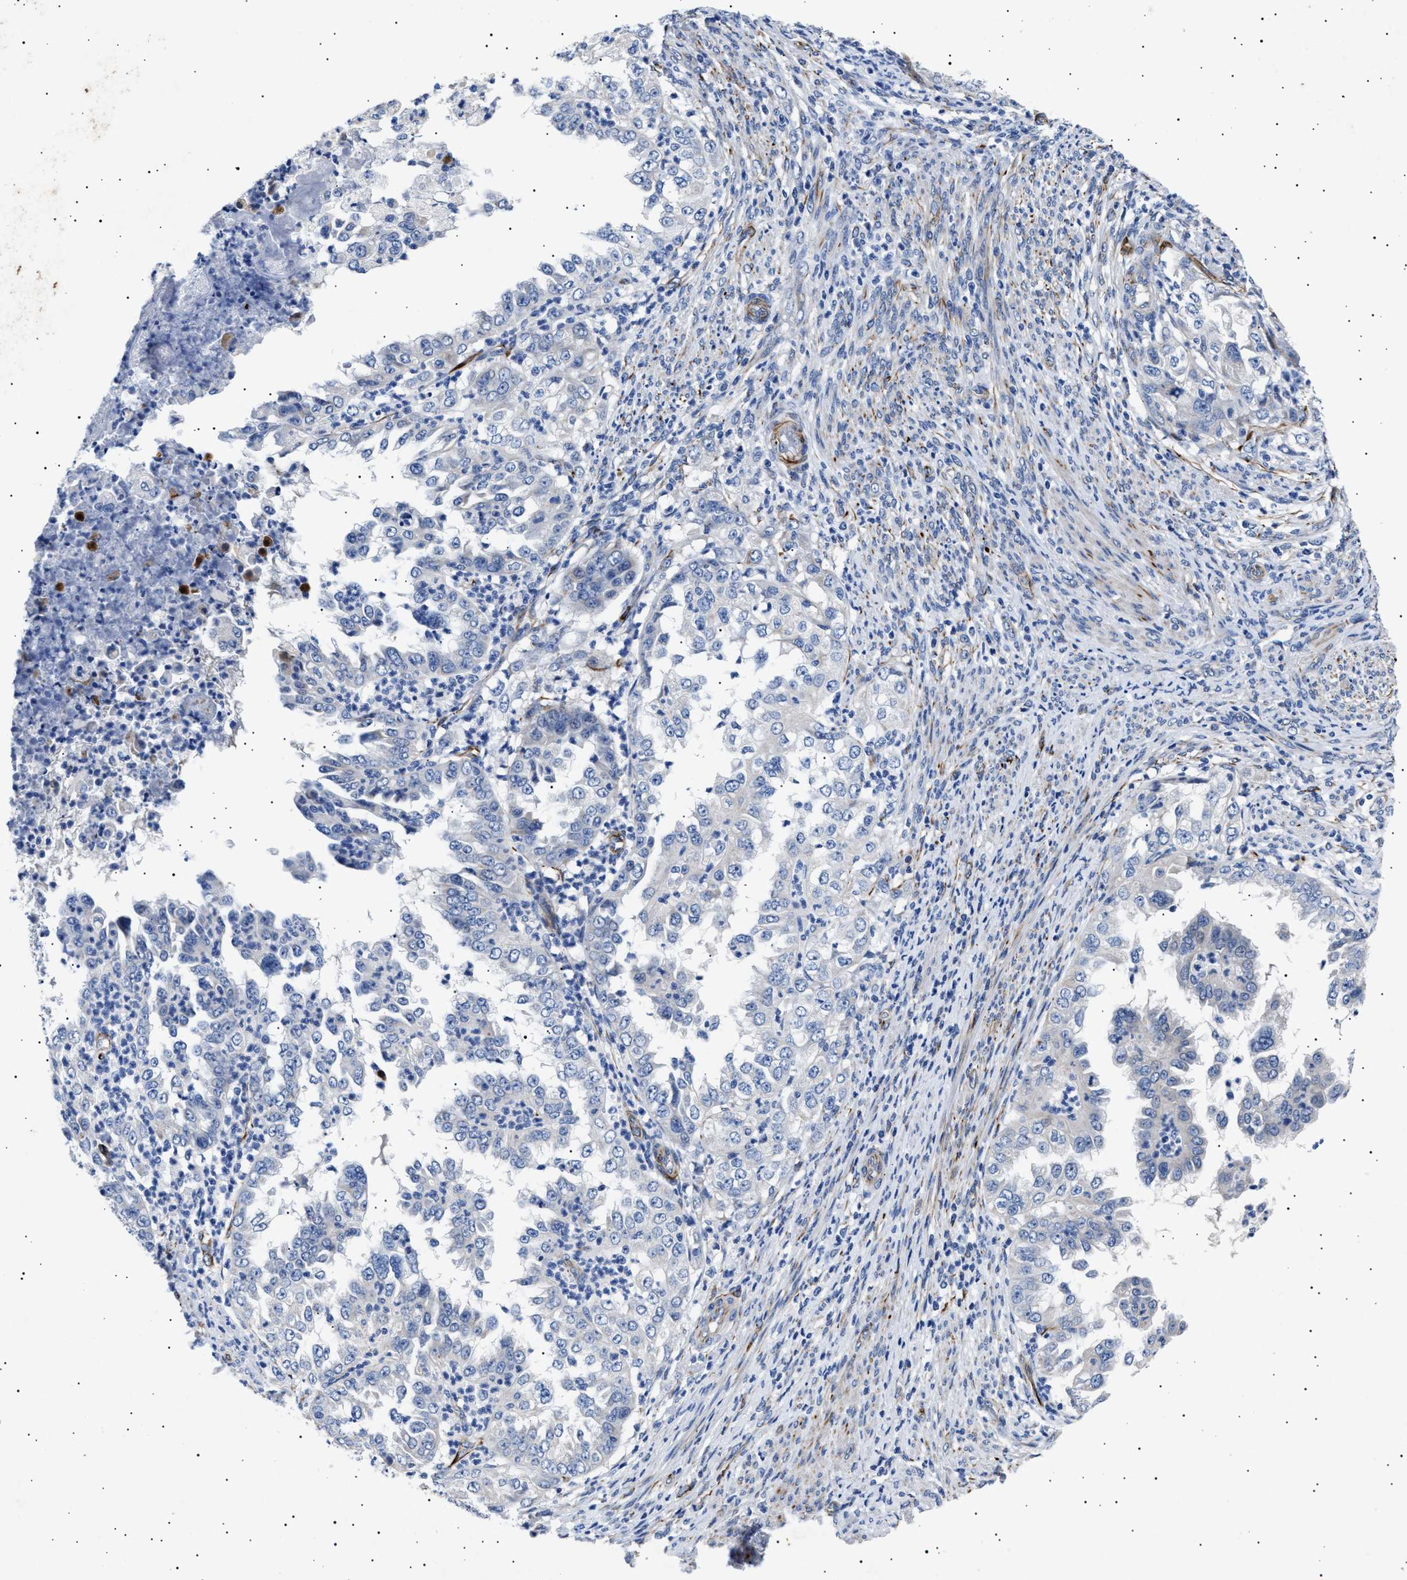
{"staining": {"intensity": "negative", "quantity": "none", "location": "none"}, "tissue": "endometrial cancer", "cell_type": "Tumor cells", "image_type": "cancer", "snomed": [{"axis": "morphology", "description": "Adenocarcinoma, NOS"}, {"axis": "topography", "description": "Endometrium"}], "caption": "Protein analysis of endometrial cancer exhibits no significant expression in tumor cells.", "gene": "OLFML2A", "patient": {"sex": "female", "age": 85}}